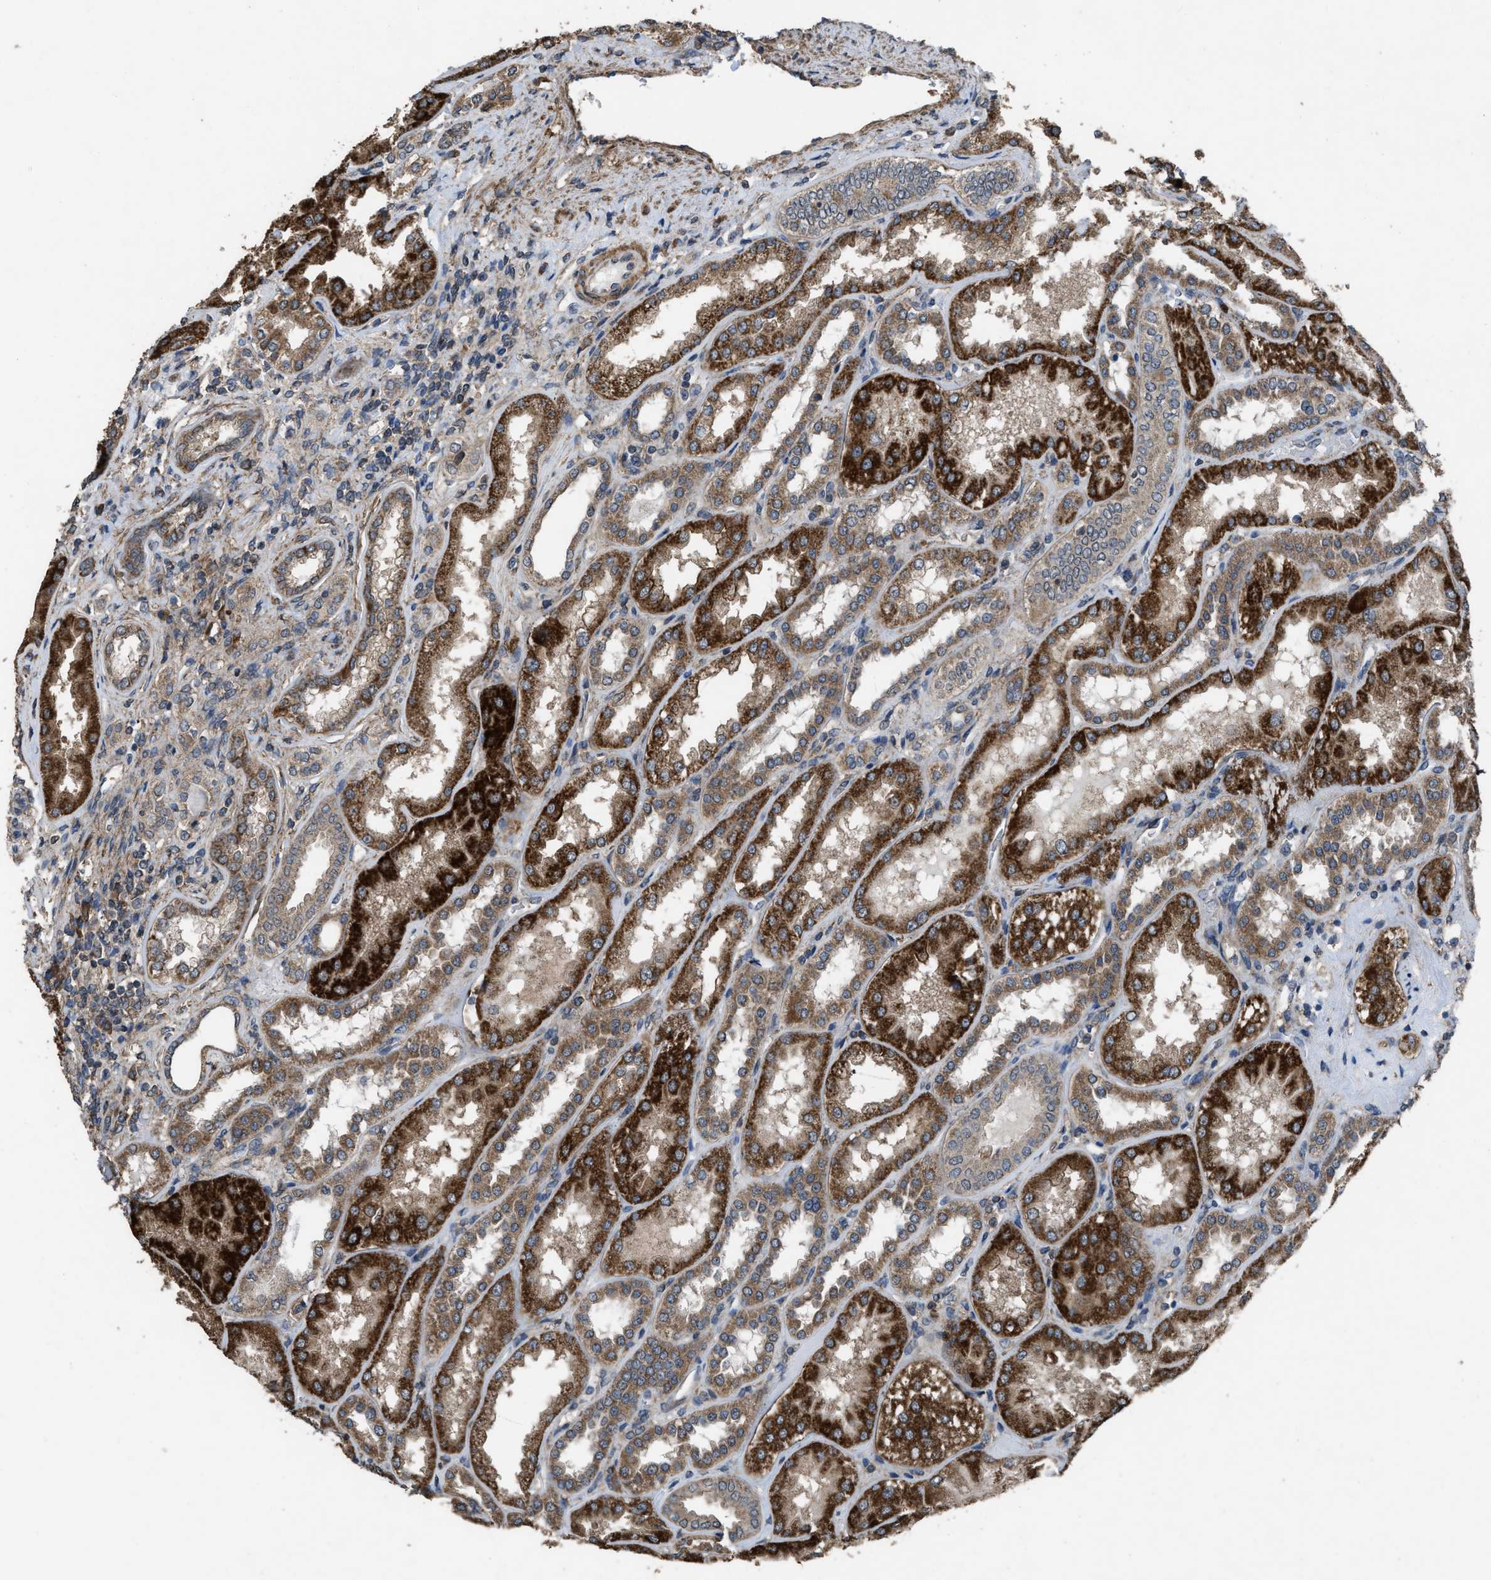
{"staining": {"intensity": "weak", "quantity": "<25%", "location": "cytoplasmic/membranous"}, "tissue": "kidney", "cell_type": "Cells in glomeruli", "image_type": "normal", "snomed": [{"axis": "morphology", "description": "Normal tissue, NOS"}, {"axis": "topography", "description": "Kidney"}], "caption": "A high-resolution image shows immunohistochemistry staining of benign kidney, which exhibits no significant expression in cells in glomeruli. (Immunohistochemistry (ihc), brightfield microscopy, high magnification).", "gene": "ARL6", "patient": {"sex": "female", "age": 56}}